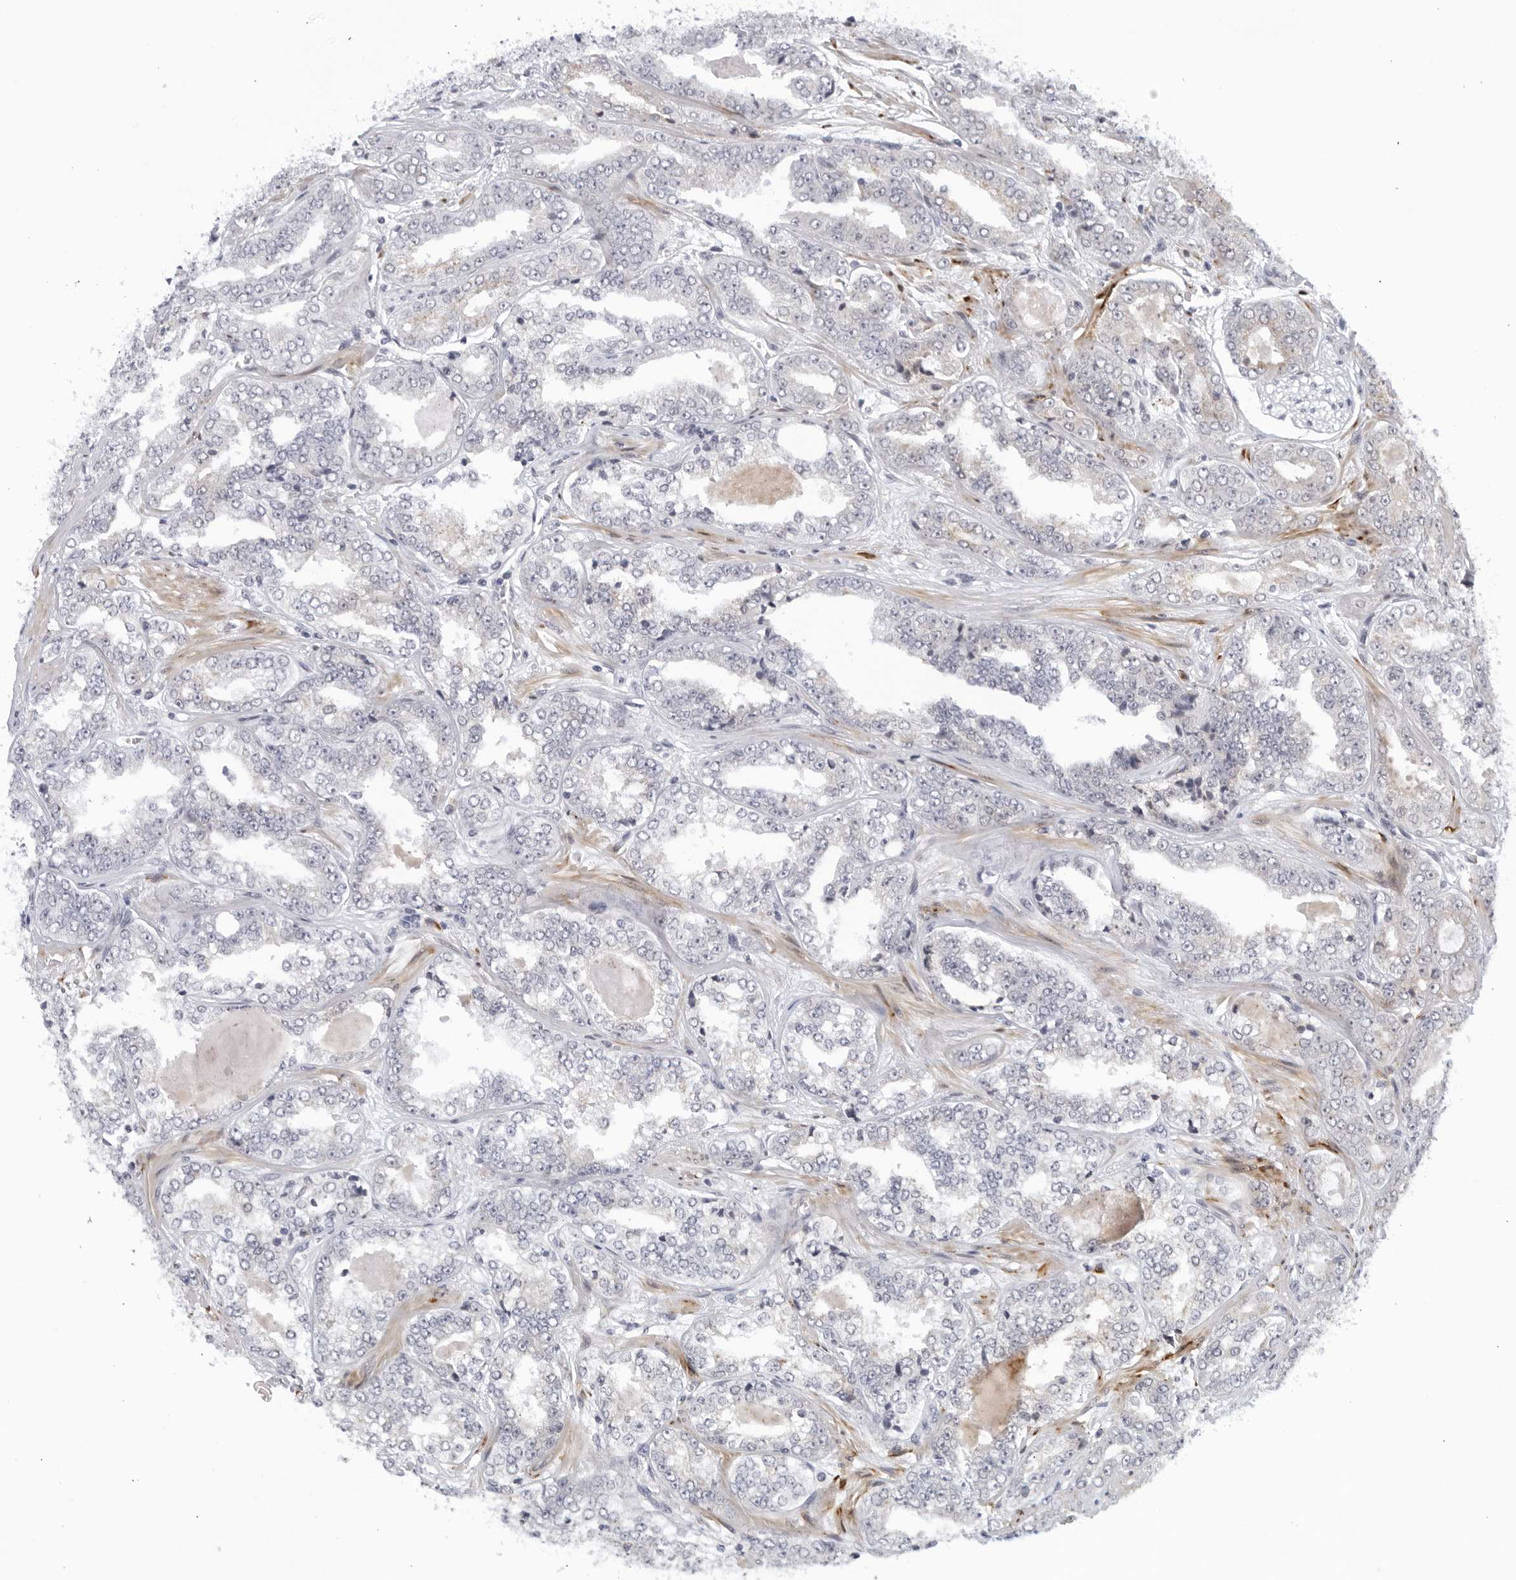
{"staining": {"intensity": "negative", "quantity": "none", "location": "none"}, "tissue": "prostate cancer", "cell_type": "Tumor cells", "image_type": "cancer", "snomed": [{"axis": "morphology", "description": "Adenocarcinoma, High grade"}, {"axis": "topography", "description": "Prostate"}], "caption": "Immunohistochemistry photomicrograph of high-grade adenocarcinoma (prostate) stained for a protein (brown), which reveals no positivity in tumor cells.", "gene": "WDTC1", "patient": {"sex": "male", "age": 71}}